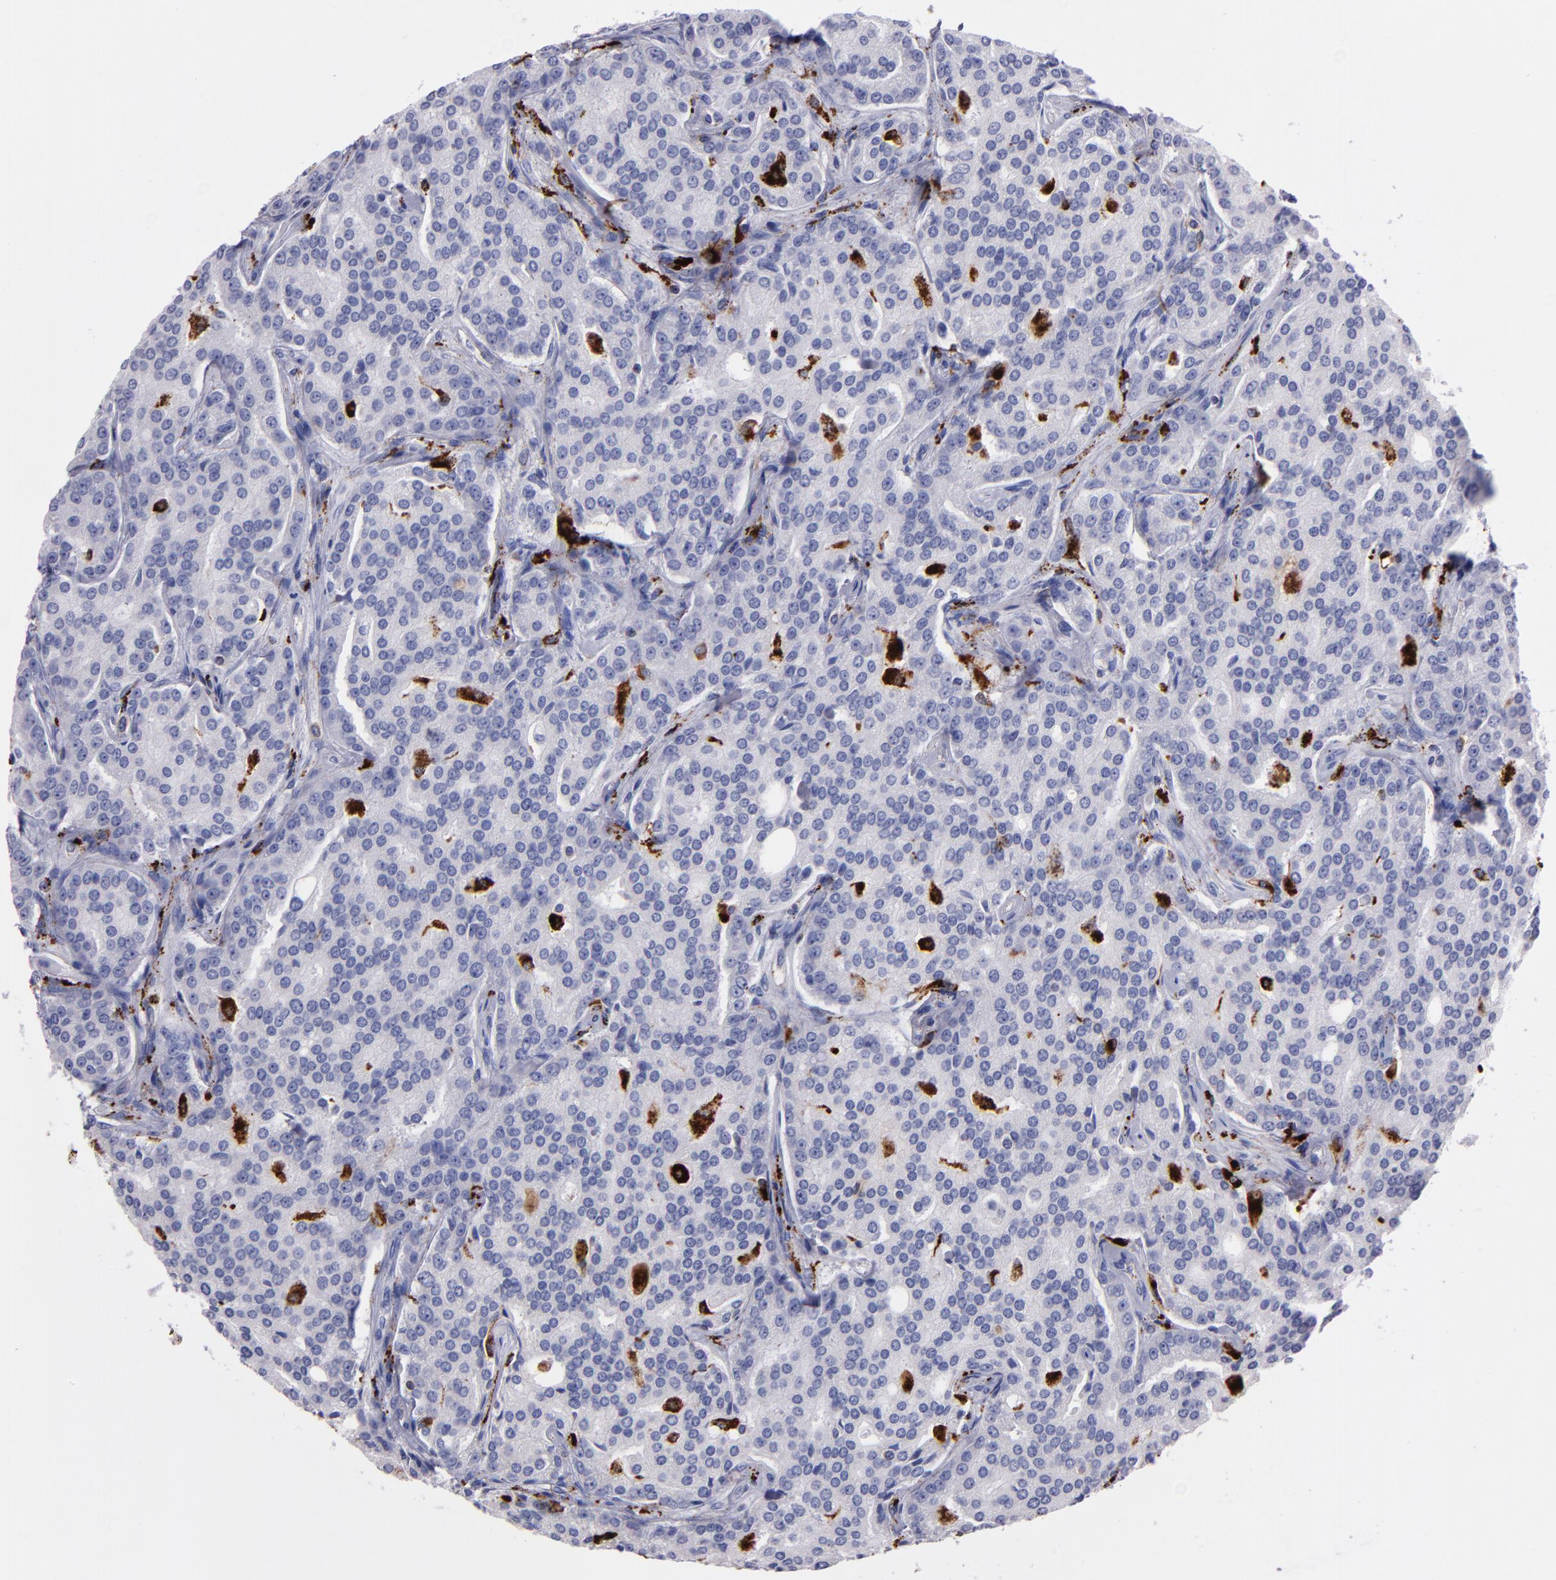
{"staining": {"intensity": "negative", "quantity": "none", "location": "none"}, "tissue": "prostate cancer", "cell_type": "Tumor cells", "image_type": "cancer", "snomed": [{"axis": "morphology", "description": "Adenocarcinoma, High grade"}, {"axis": "topography", "description": "Prostate"}], "caption": "Tumor cells are negative for brown protein staining in prostate high-grade adenocarcinoma. The staining is performed using DAB brown chromogen with nuclei counter-stained in using hematoxylin.", "gene": "CTSS", "patient": {"sex": "male", "age": 72}}